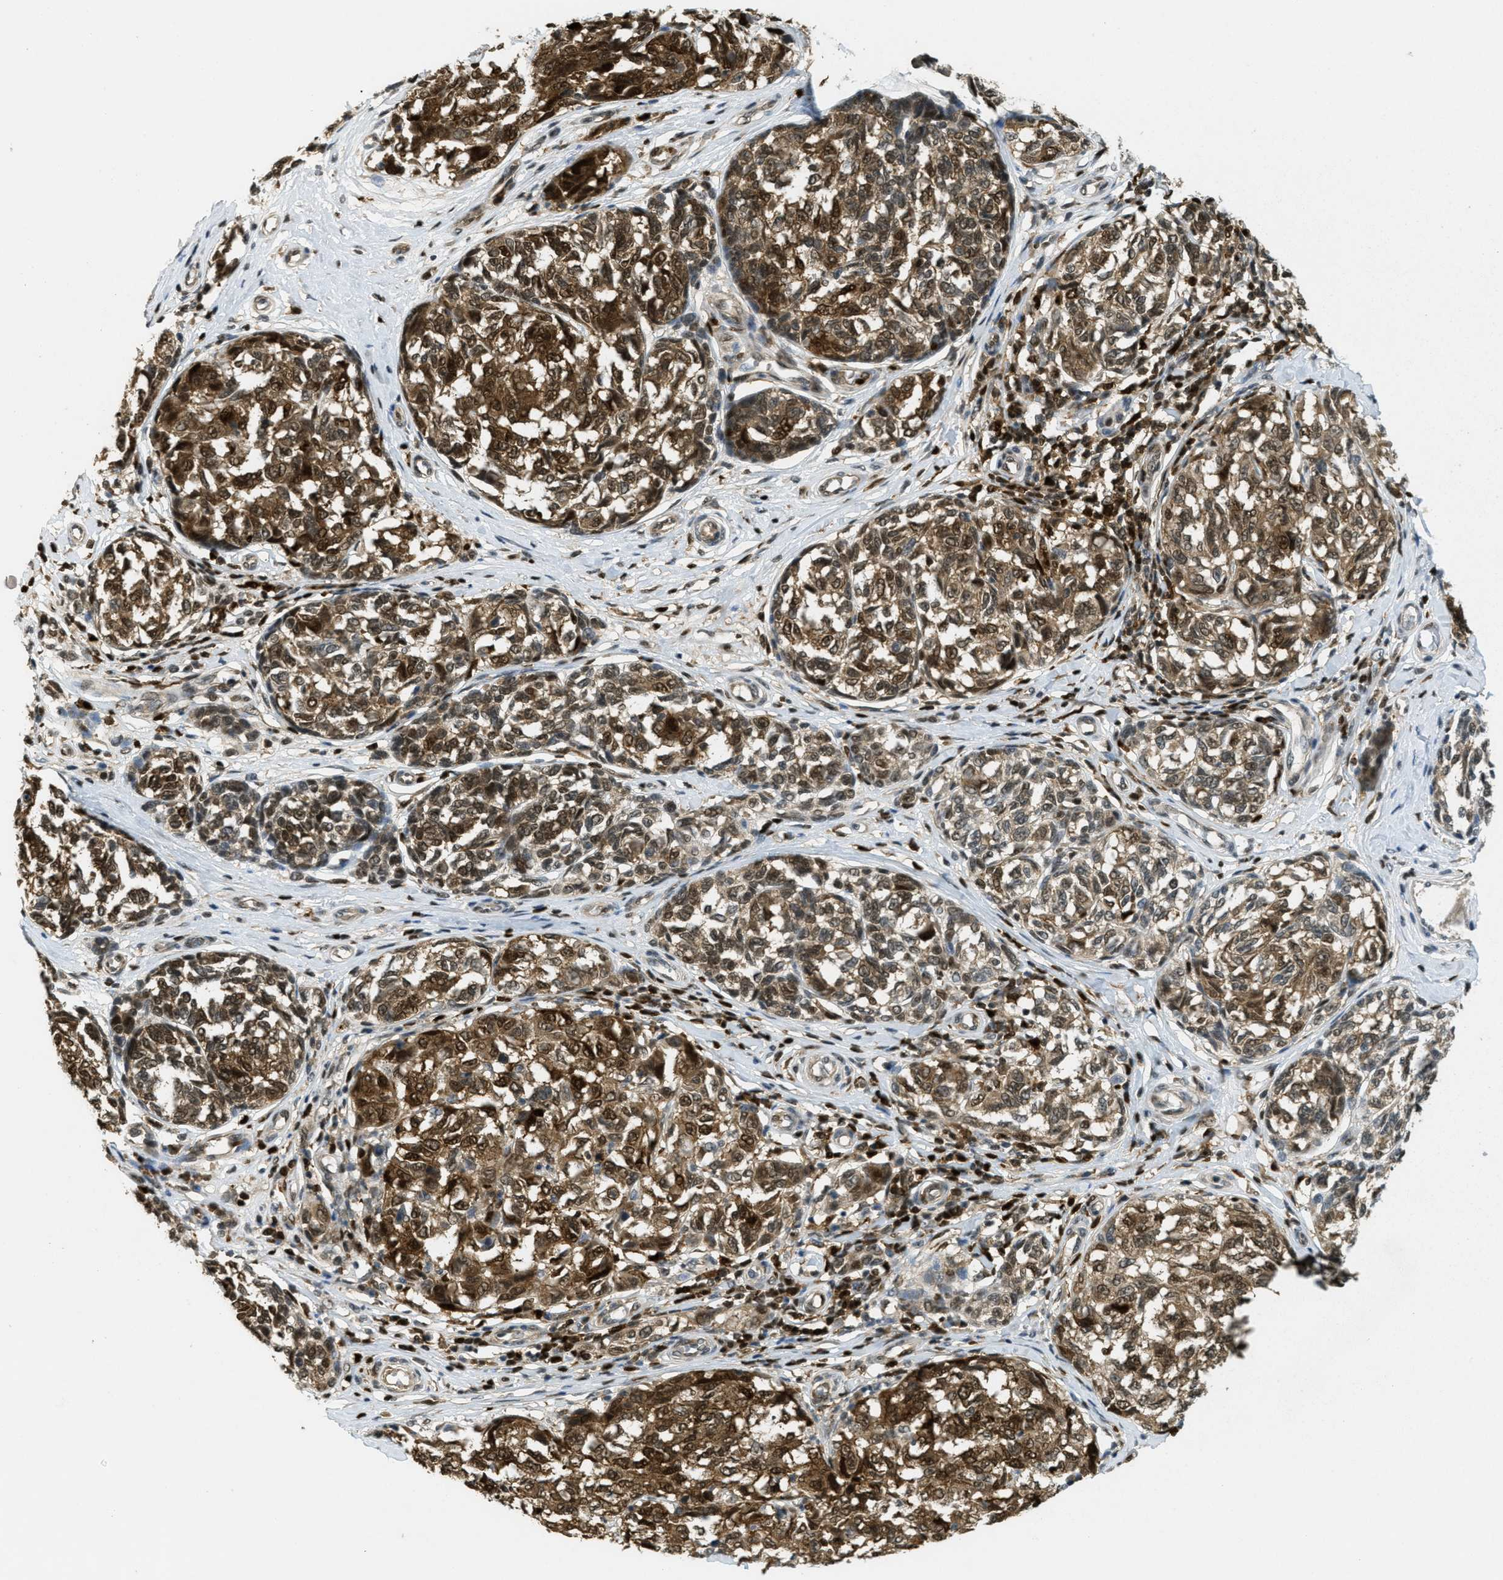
{"staining": {"intensity": "moderate", "quantity": ">75%", "location": "cytoplasmic/membranous,nuclear"}, "tissue": "melanoma", "cell_type": "Tumor cells", "image_type": "cancer", "snomed": [{"axis": "morphology", "description": "Malignant melanoma, NOS"}, {"axis": "topography", "description": "Skin"}], "caption": "An image of human melanoma stained for a protein demonstrates moderate cytoplasmic/membranous and nuclear brown staining in tumor cells. Using DAB (brown) and hematoxylin (blue) stains, captured at high magnification using brightfield microscopy.", "gene": "DNAJB1", "patient": {"sex": "female", "age": 64}}